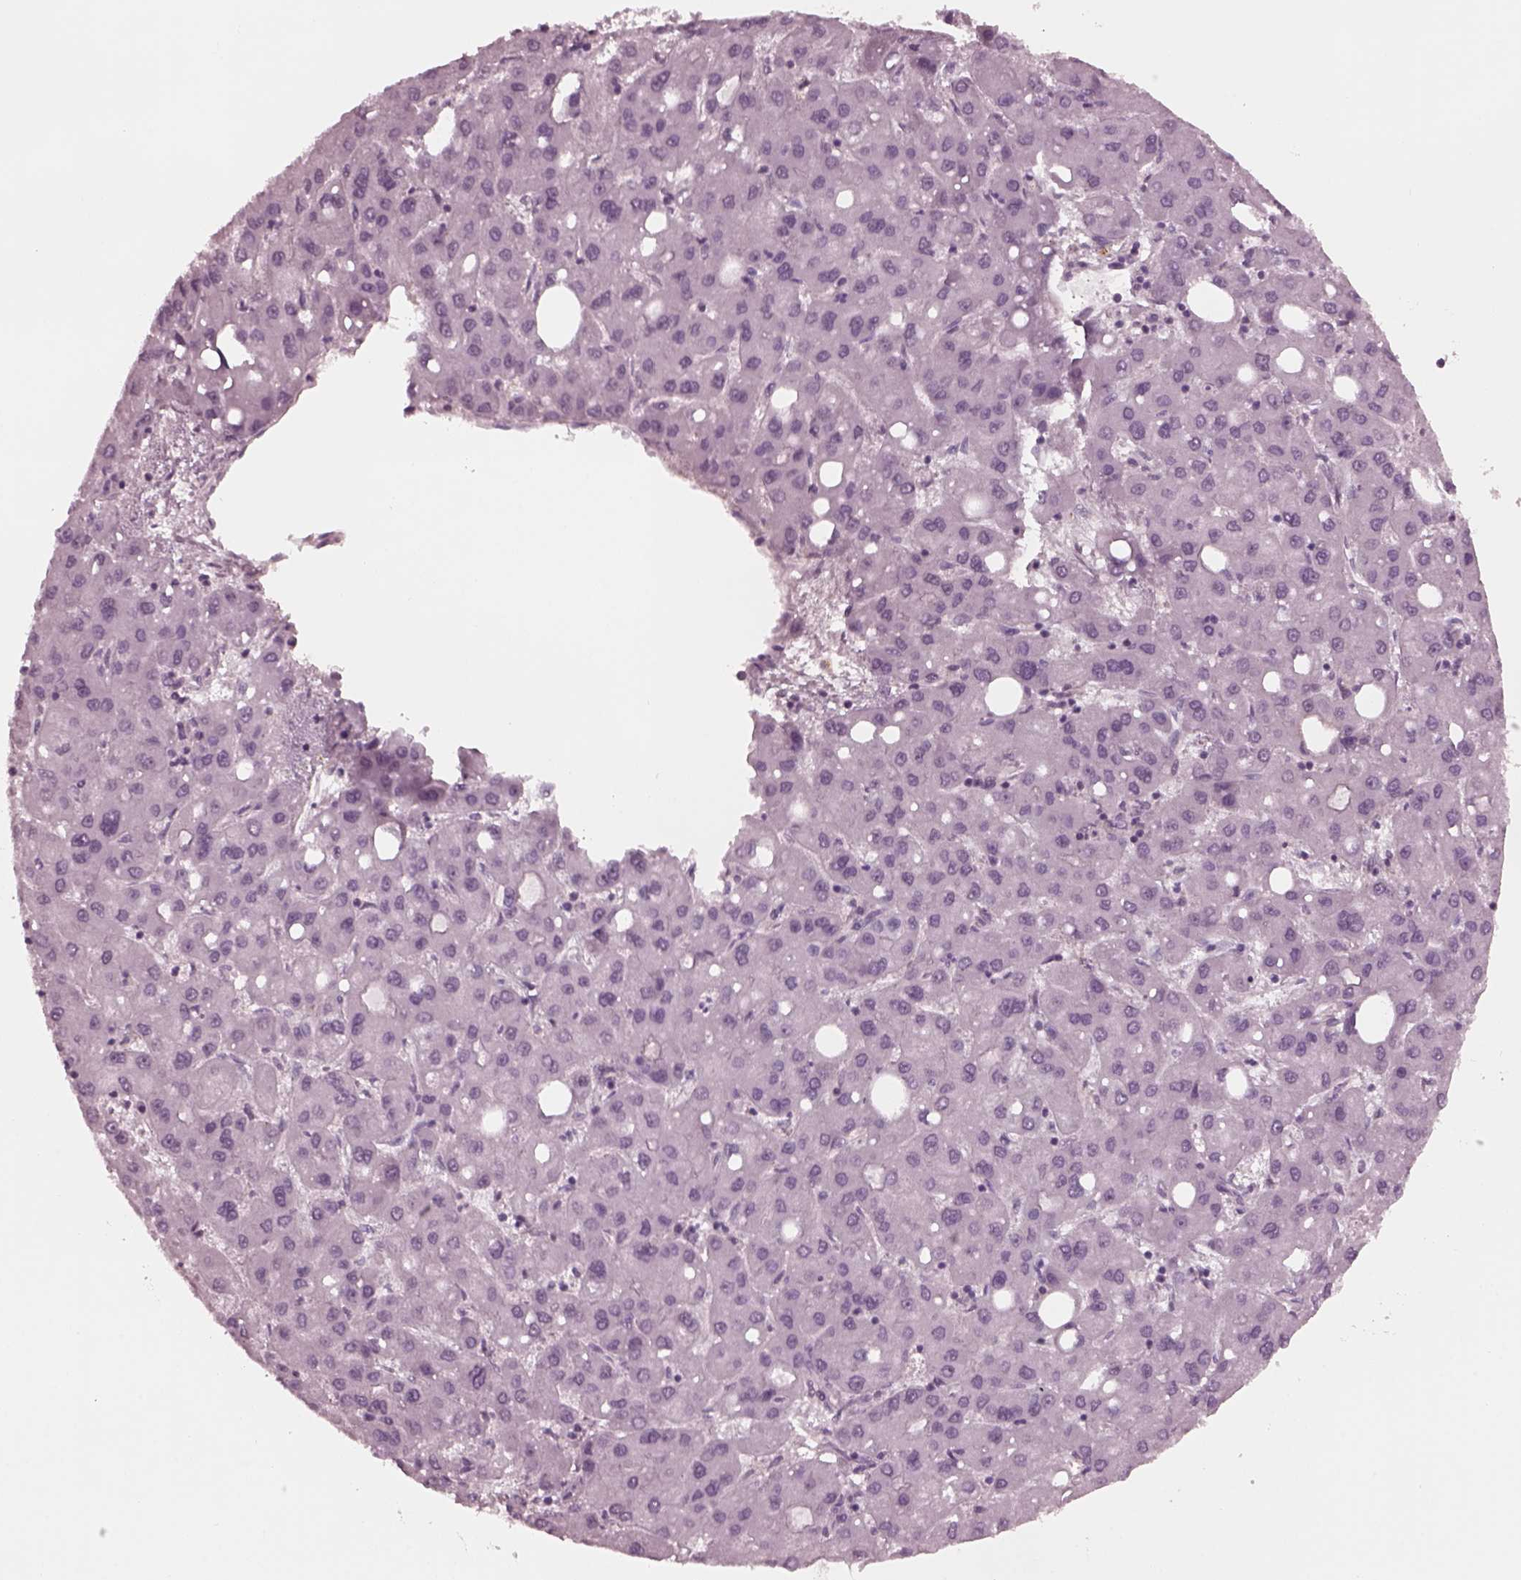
{"staining": {"intensity": "negative", "quantity": "none", "location": "none"}, "tissue": "liver cancer", "cell_type": "Tumor cells", "image_type": "cancer", "snomed": [{"axis": "morphology", "description": "Carcinoma, Hepatocellular, NOS"}, {"axis": "topography", "description": "Liver"}], "caption": "This is an immunohistochemistry (IHC) photomicrograph of liver cancer. There is no positivity in tumor cells.", "gene": "YY2", "patient": {"sex": "male", "age": 73}}